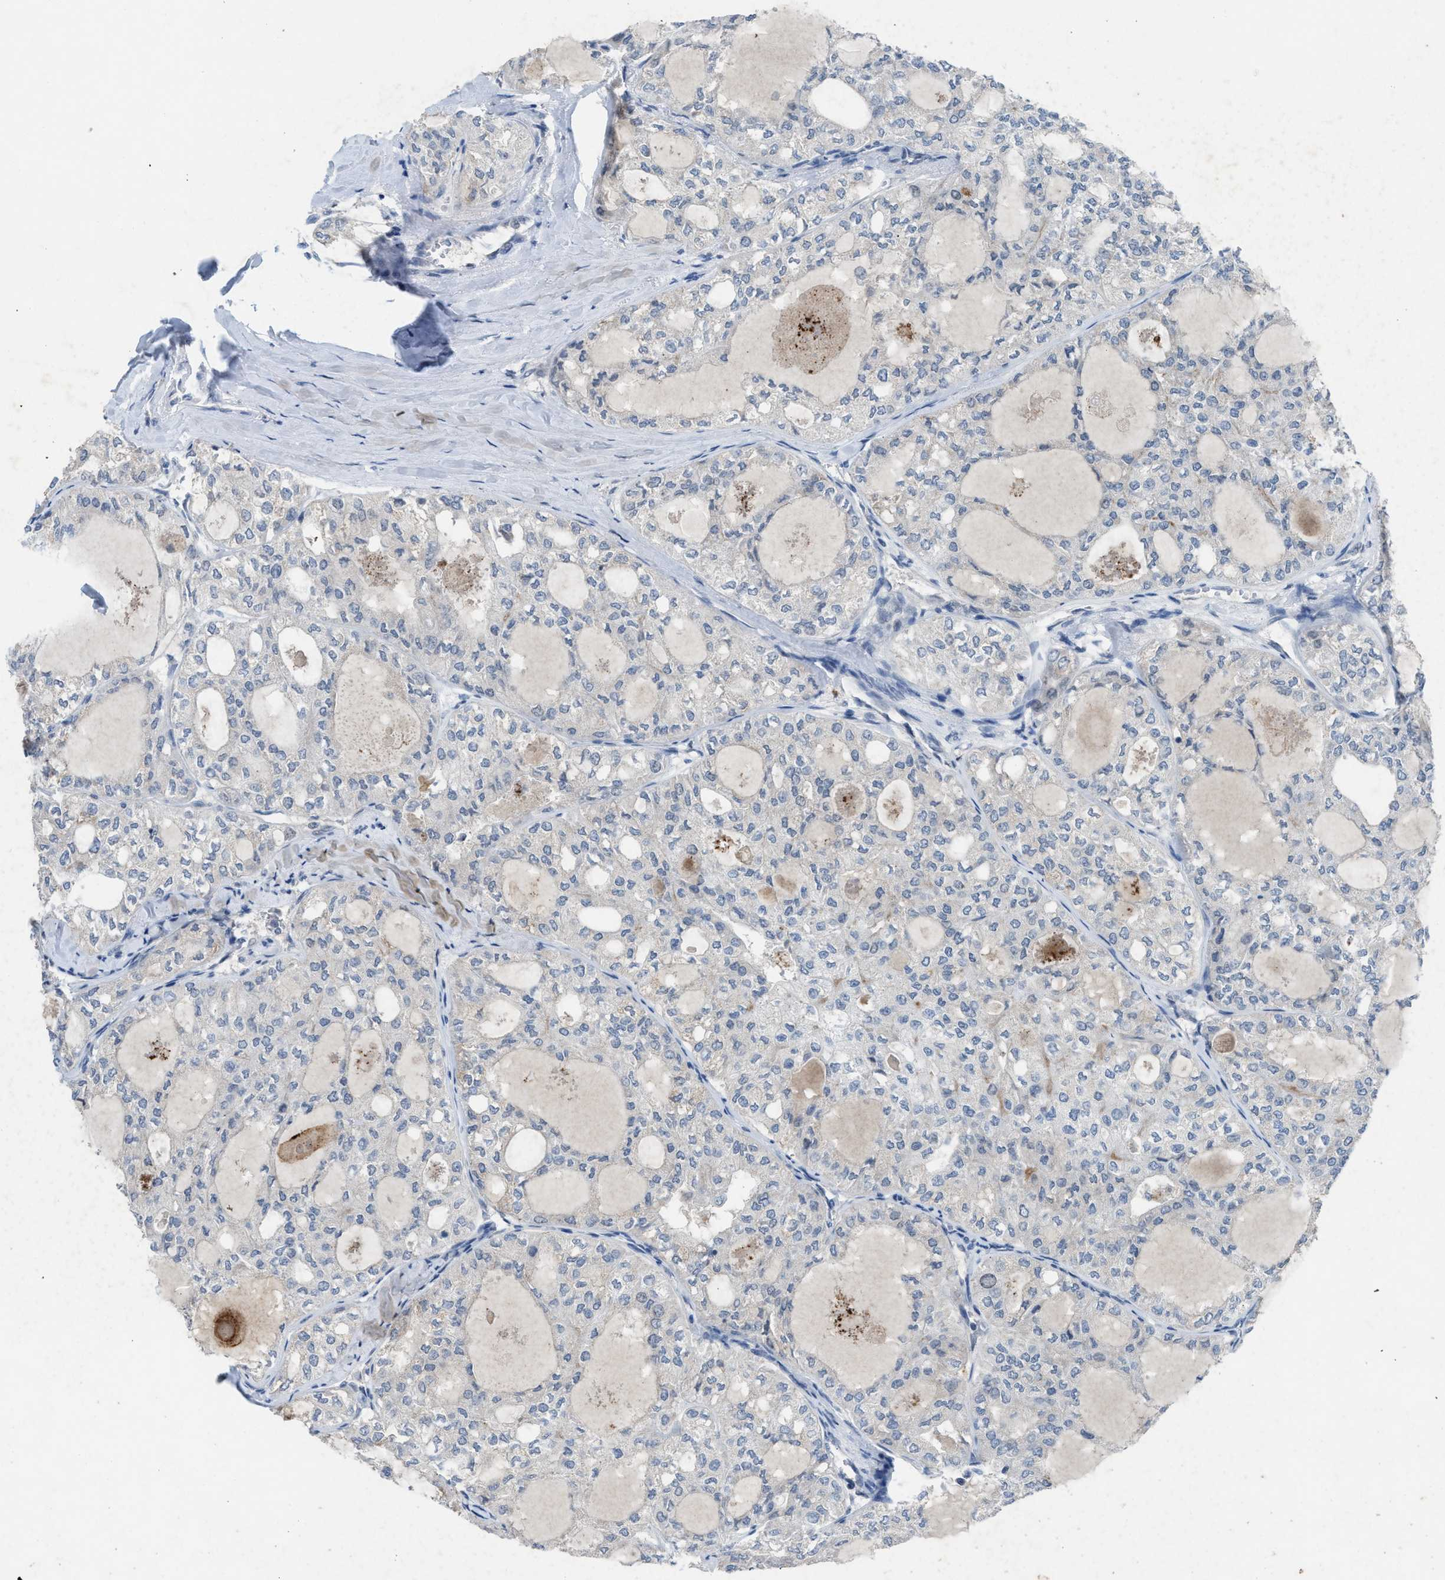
{"staining": {"intensity": "negative", "quantity": "none", "location": "none"}, "tissue": "thyroid cancer", "cell_type": "Tumor cells", "image_type": "cancer", "snomed": [{"axis": "morphology", "description": "Follicular adenoma carcinoma, NOS"}, {"axis": "topography", "description": "Thyroid gland"}], "caption": "This is an IHC micrograph of thyroid cancer. There is no staining in tumor cells.", "gene": "SLC5A5", "patient": {"sex": "male", "age": 75}}